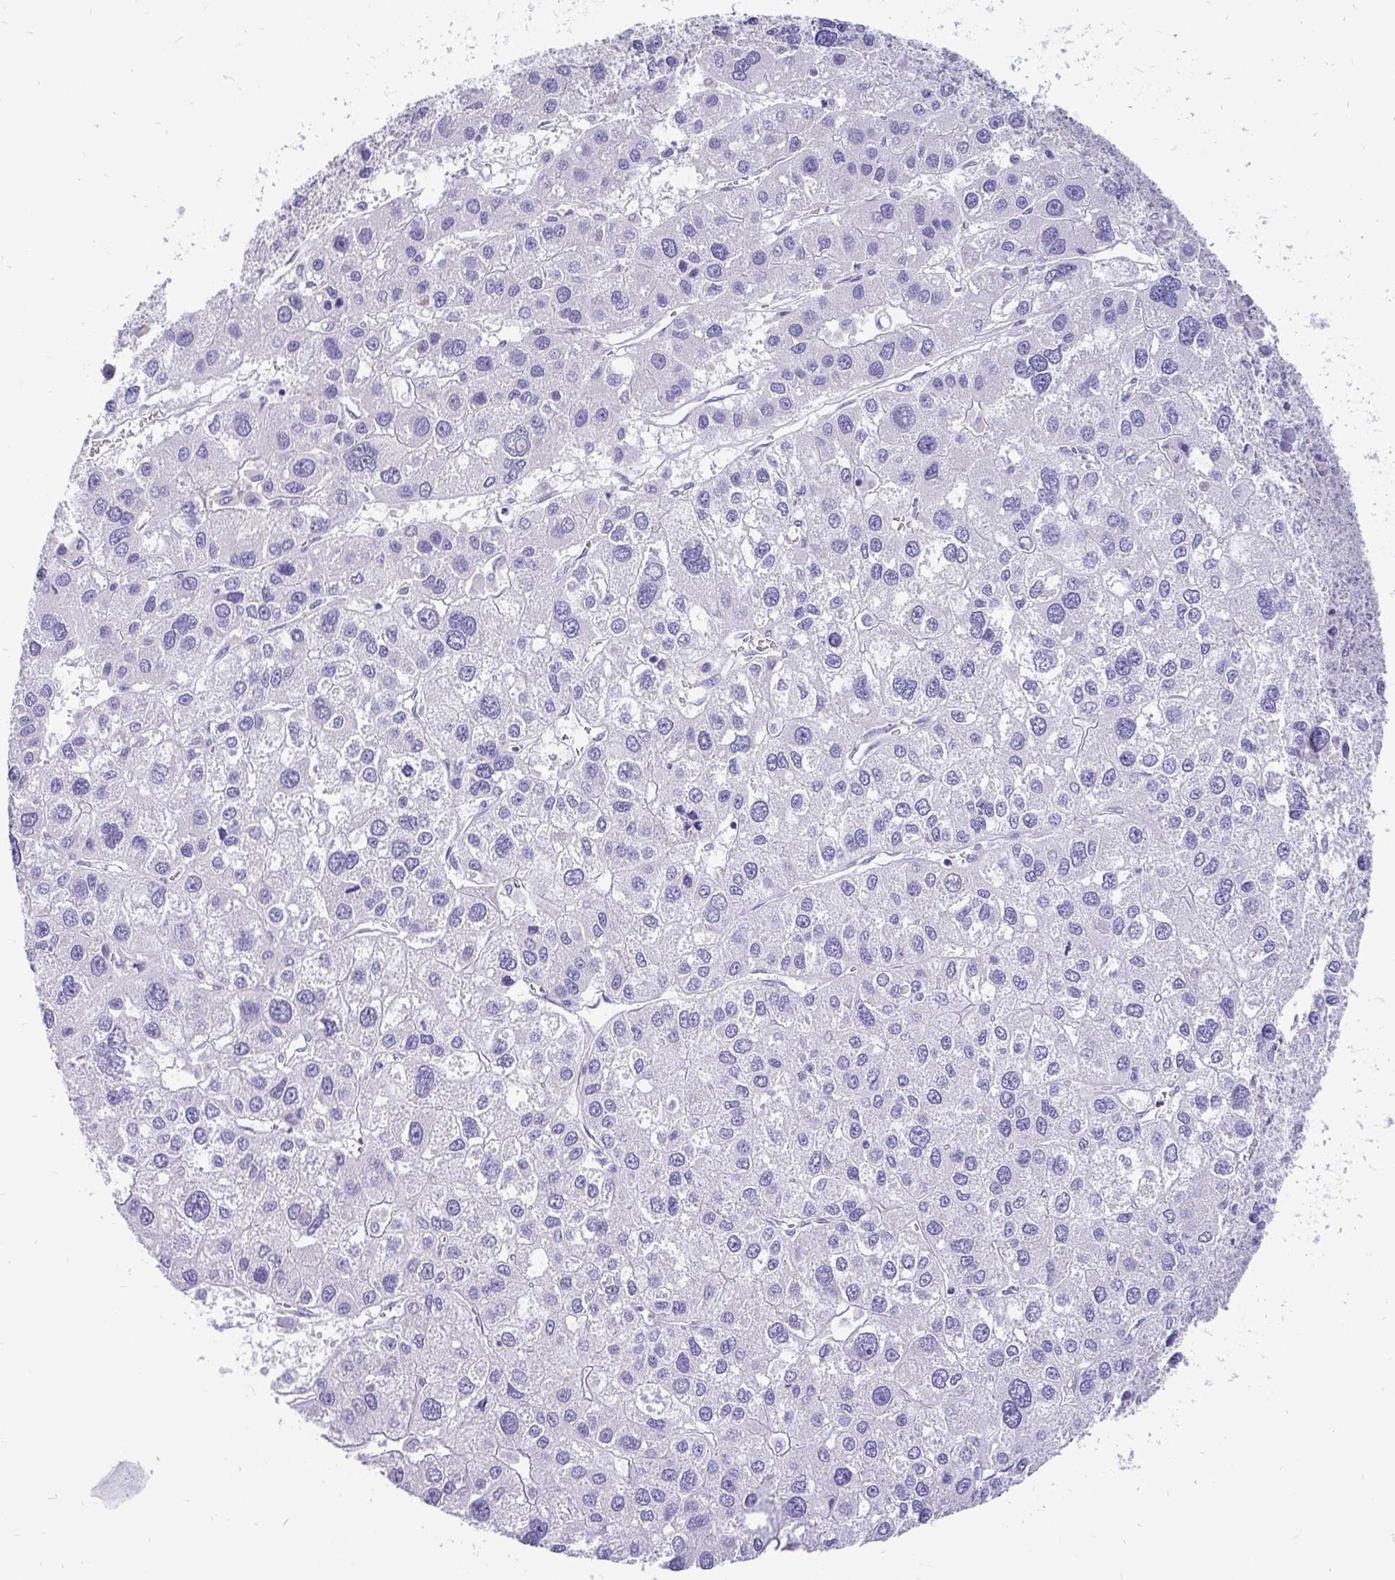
{"staining": {"intensity": "negative", "quantity": "none", "location": "none"}, "tissue": "liver cancer", "cell_type": "Tumor cells", "image_type": "cancer", "snomed": [{"axis": "morphology", "description": "Carcinoma, Hepatocellular, NOS"}, {"axis": "topography", "description": "Liver"}], "caption": "Immunohistochemical staining of hepatocellular carcinoma (liver) displays no significant staining in tumor cells.", "gene": "INTS5", "patient": {"sex": "male", "age": 73}}